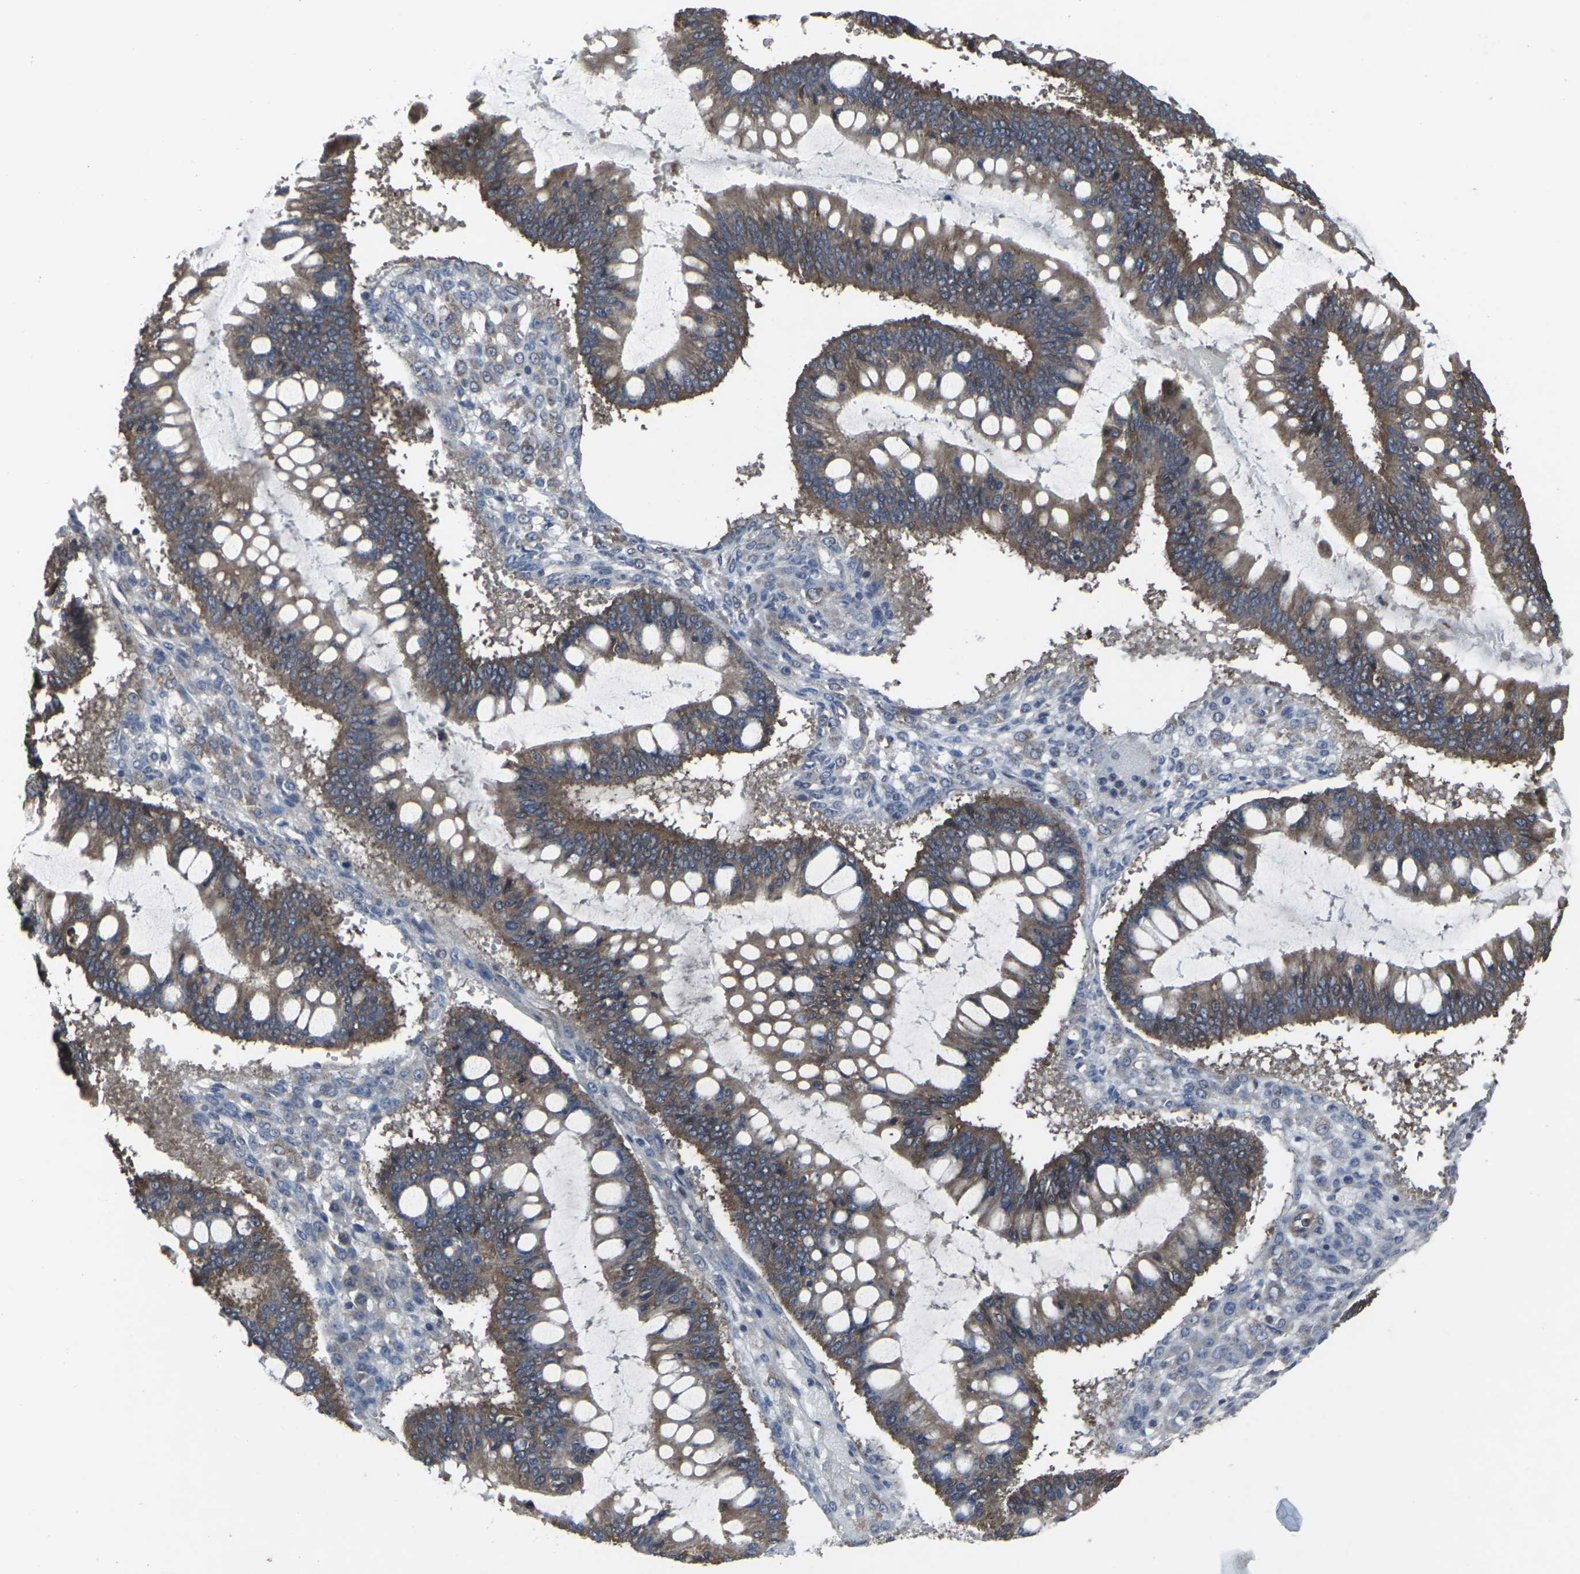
{"staining": {"intensity": "moderate", "quantity": ">75%", "location": "cytoplasmic/membranous"}, "tissue": "ovarian cancer", "cell_type": "Tumor cells", "image_type": "cancer", "snomed": [{"axis": "morphology", "description": "Cystadenocarcinoma, mucinous, NOS"}, {"axis": "topography", "description": "Ovary"}], "caption": "Immunohistochemical staining of ovarian cancer displays medium levels of moderate cytoplasmic/membranous staining in approximately >75% of tumor cells. Nuclei are stained in blue.", "gene": "MAPKAPK2", "patient": {"sex": "female", "age": 73}}